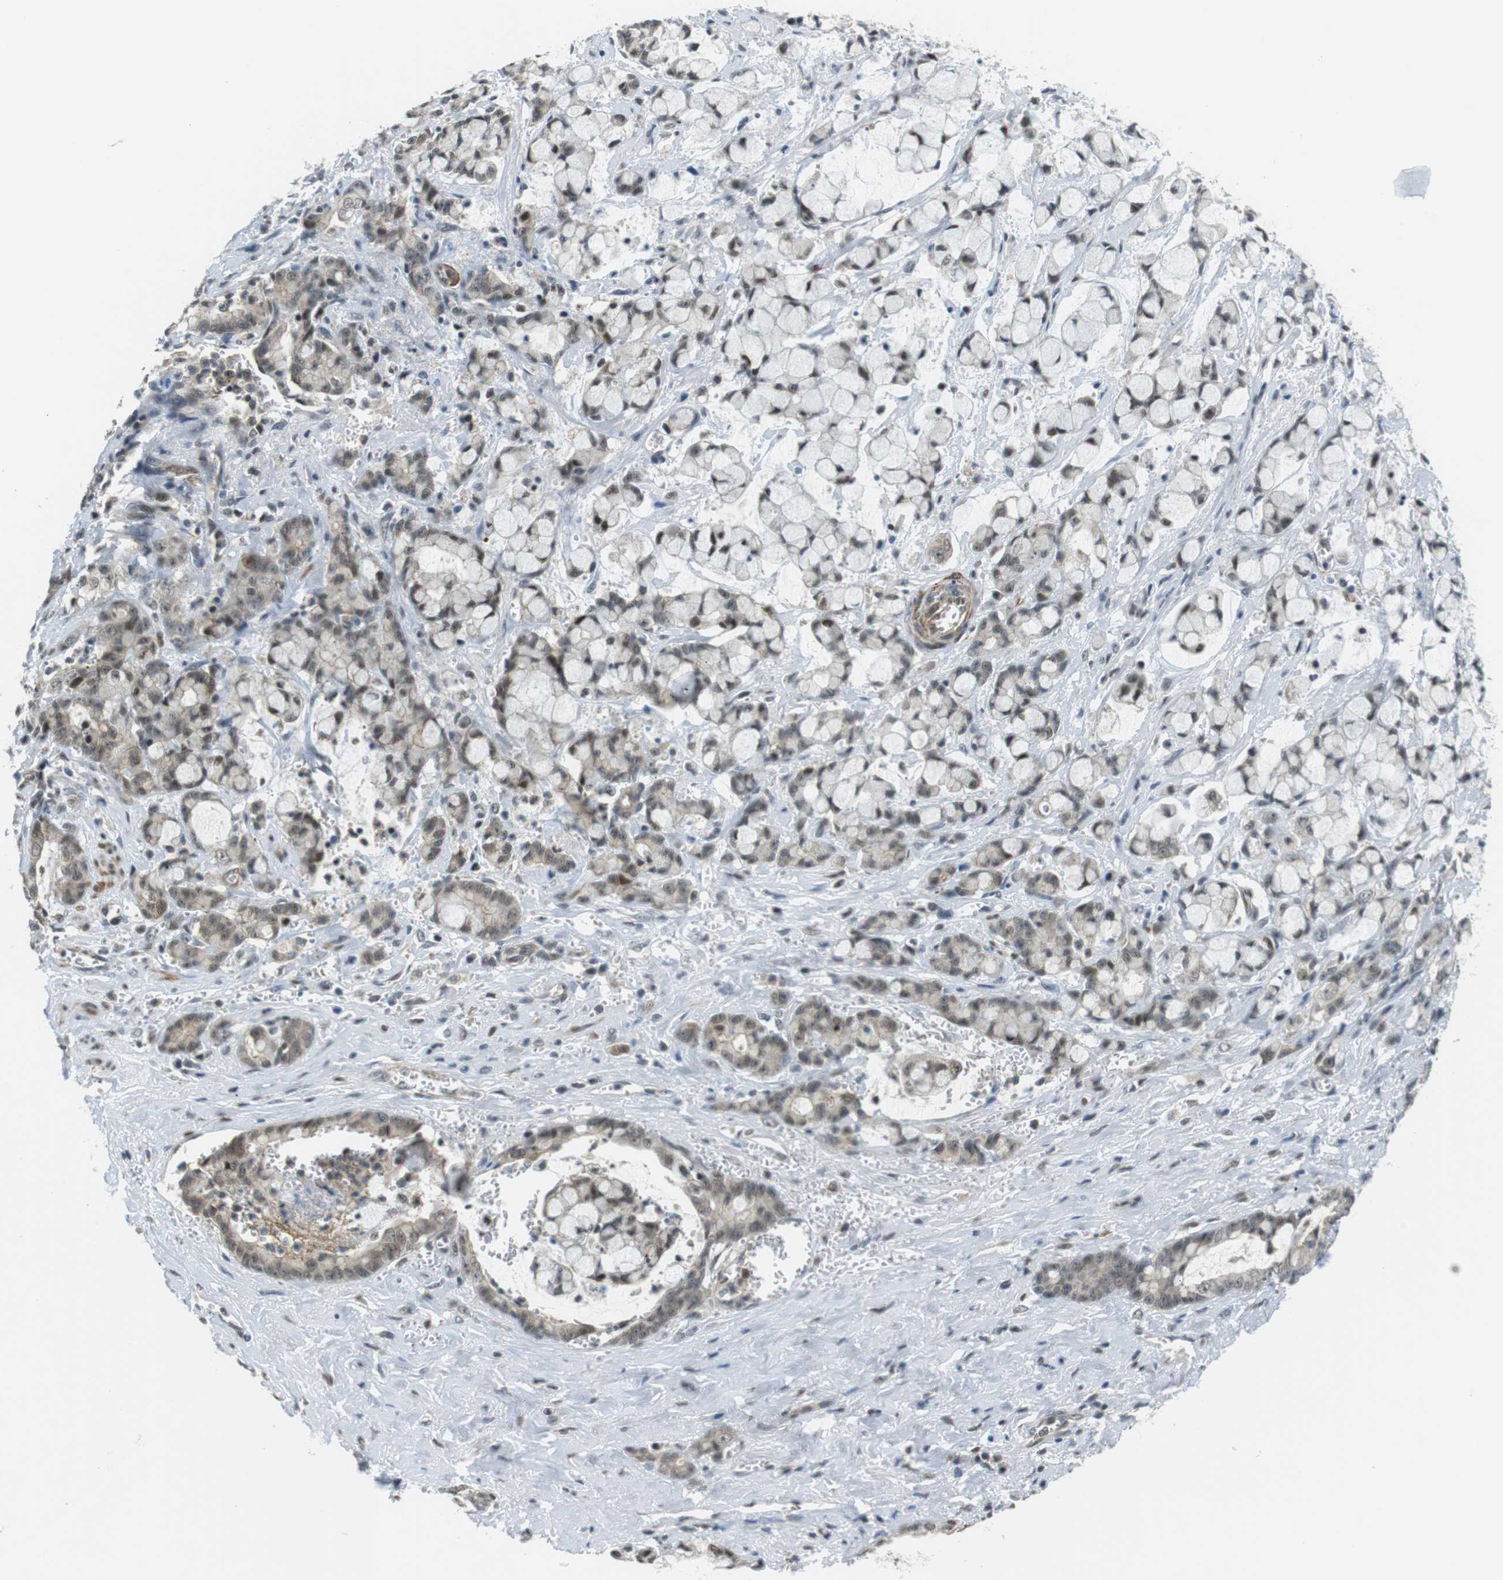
{"staining": {"intensity": "weak", "quantity": "<25%", "location": "cytoplasmic/membranous,nuclear"}, "tissue": "pancreatic cancer", "cell_type": "Tumor cells", "image_type": "cancer", "snomed": [{"axis": "morphology", "description": "Adenocarcinoma, NOS"}, {"axis": "topography", "description": "Pancreas"}], "caption": "DAB (3,3'-diaminobenzidine) immunohistochemical staining of human pancreatic adenocarcinoma demonstrates no significant staining in tumor cells. (DAB IHC with hematoxylin counter stain).", "gene": "USP7", "patient": {"sex": "female", "age": 73}}